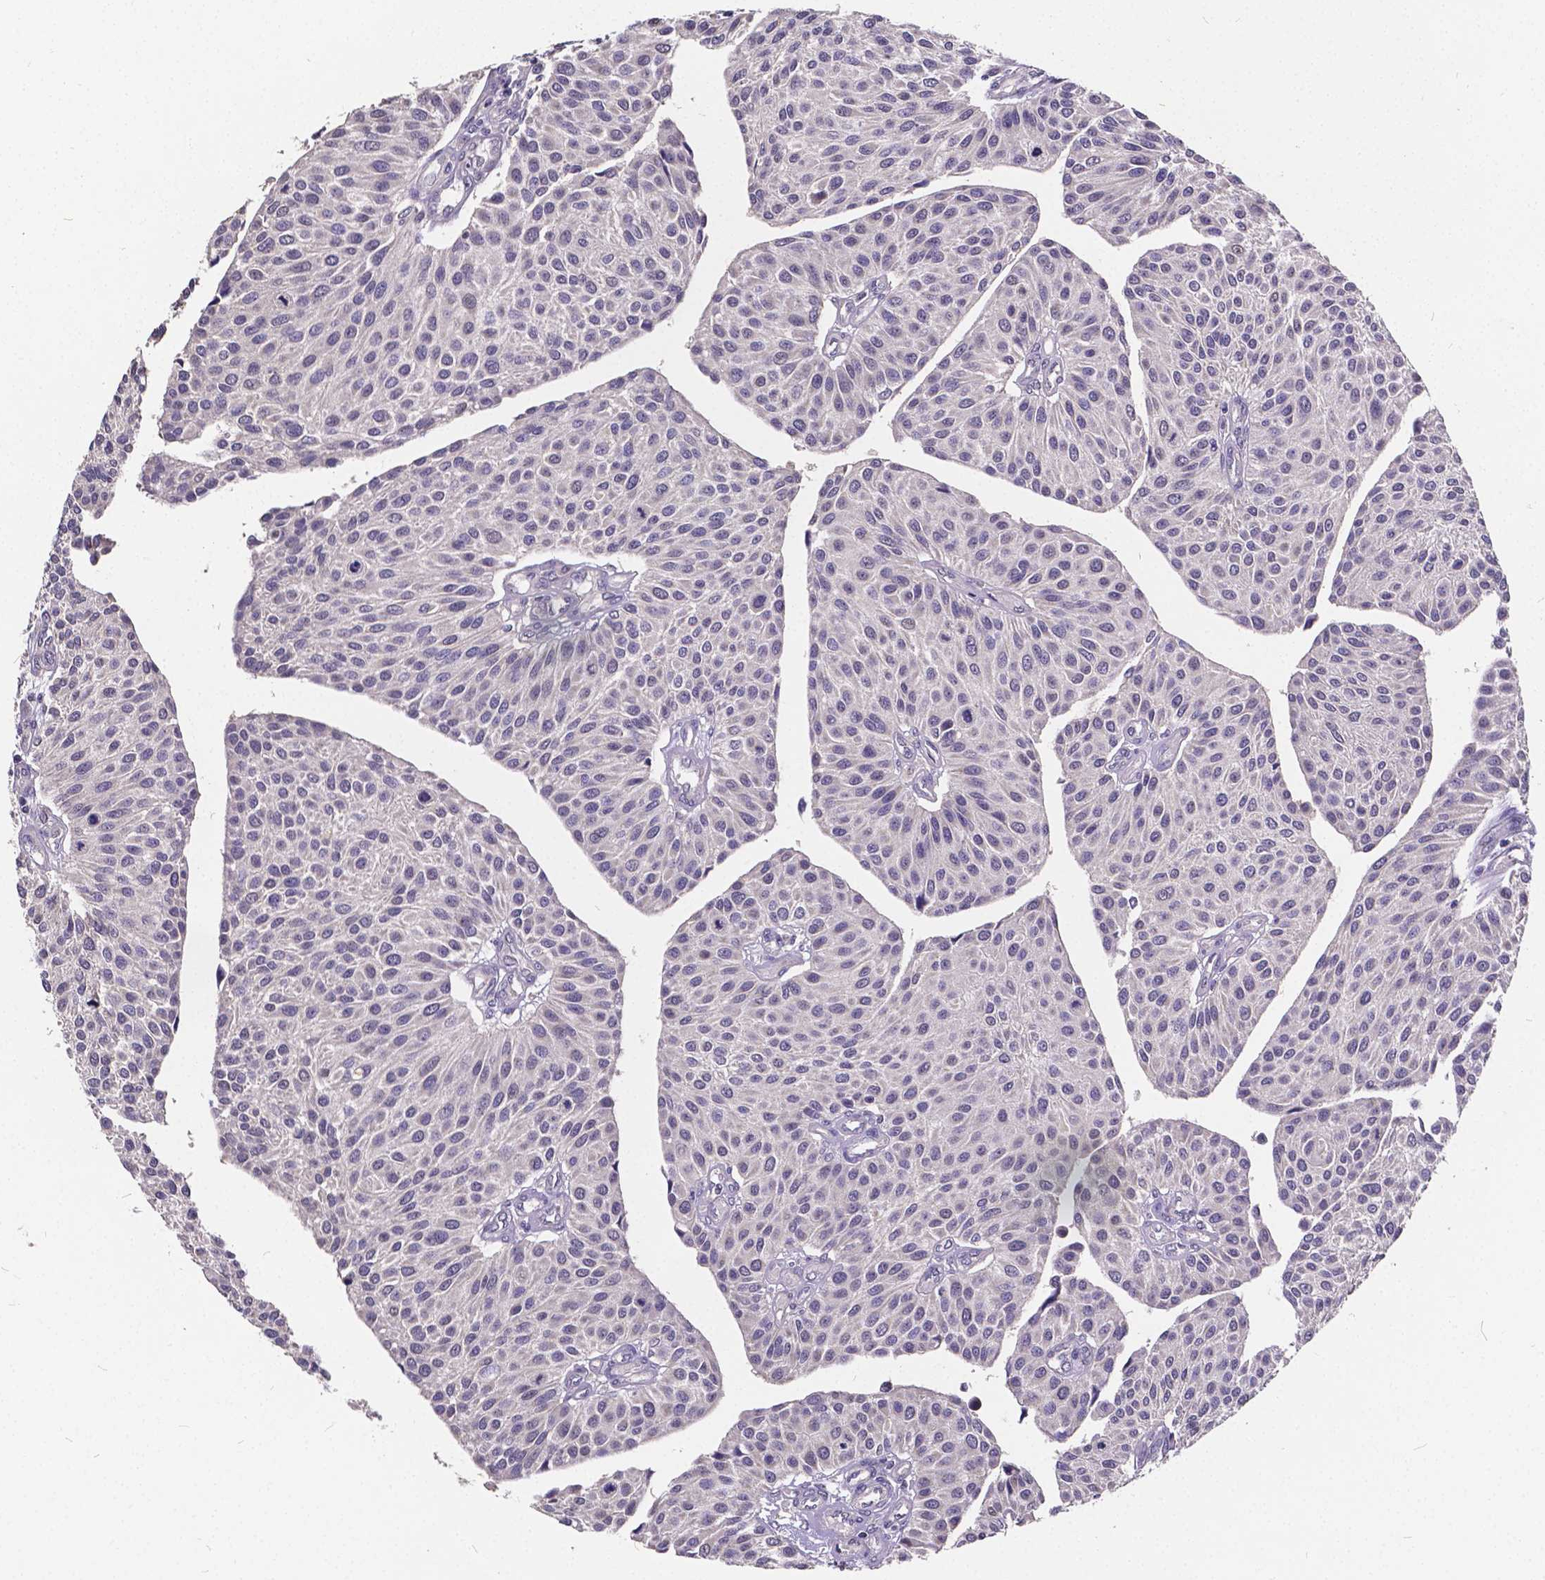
{"staining": {"intensity": "negative", "quantity": "none", "location": "none"}, "tissue": "urothelial cancer", "cell_type": "Tumor cells", "image_type": "cancer", "snomed": [{"axis": "morphology", "description": "Urothelial carcinoma, NOS"}, {"axis": "topography", "description": "Urinary bladder"}], "caption": "A high-resolution histopathology image shows IHC staining of urothelial cancer, which exhibits no significant staining in tumor cells. Nuclei are stained in blue.", "gene": "CTNNA2", "patient": {"sex": "male", "age": 55}}